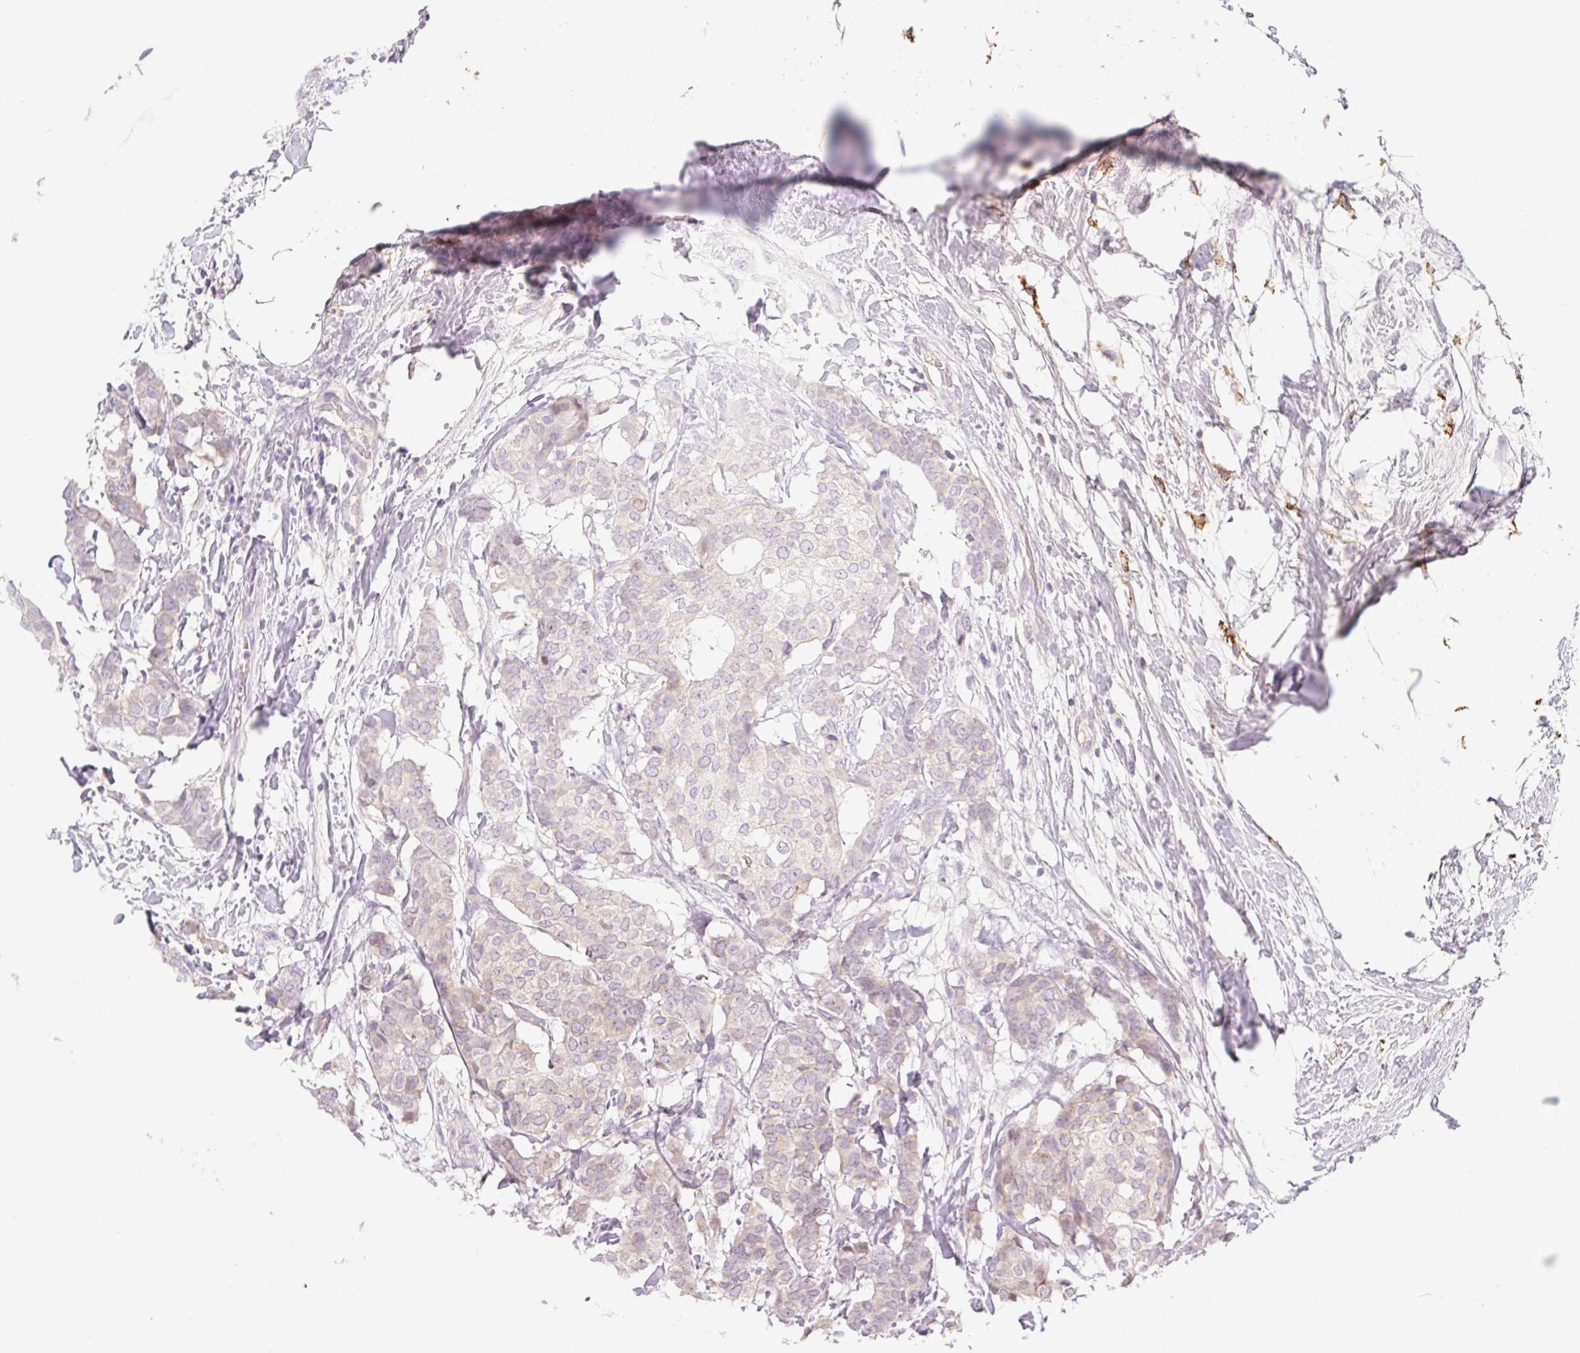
{"staining": {"intensity": "negative", "quantity": "none", "location": "none"}, "tissue": "breast cancer", "cell_type": "Tumor cells", "image_type": "cancer", "snomed": [{"axis": "morphology", "description": "Duct carcinoma"}, {"axis": "topography", "description": "Breast"}], "caption": "Tumor cells are negative for brown protein staining in breast cancer (infiltrating ductal carcinoma).", "gene": "LYVE1", "patient": {"sex": "female", "age": 75}}